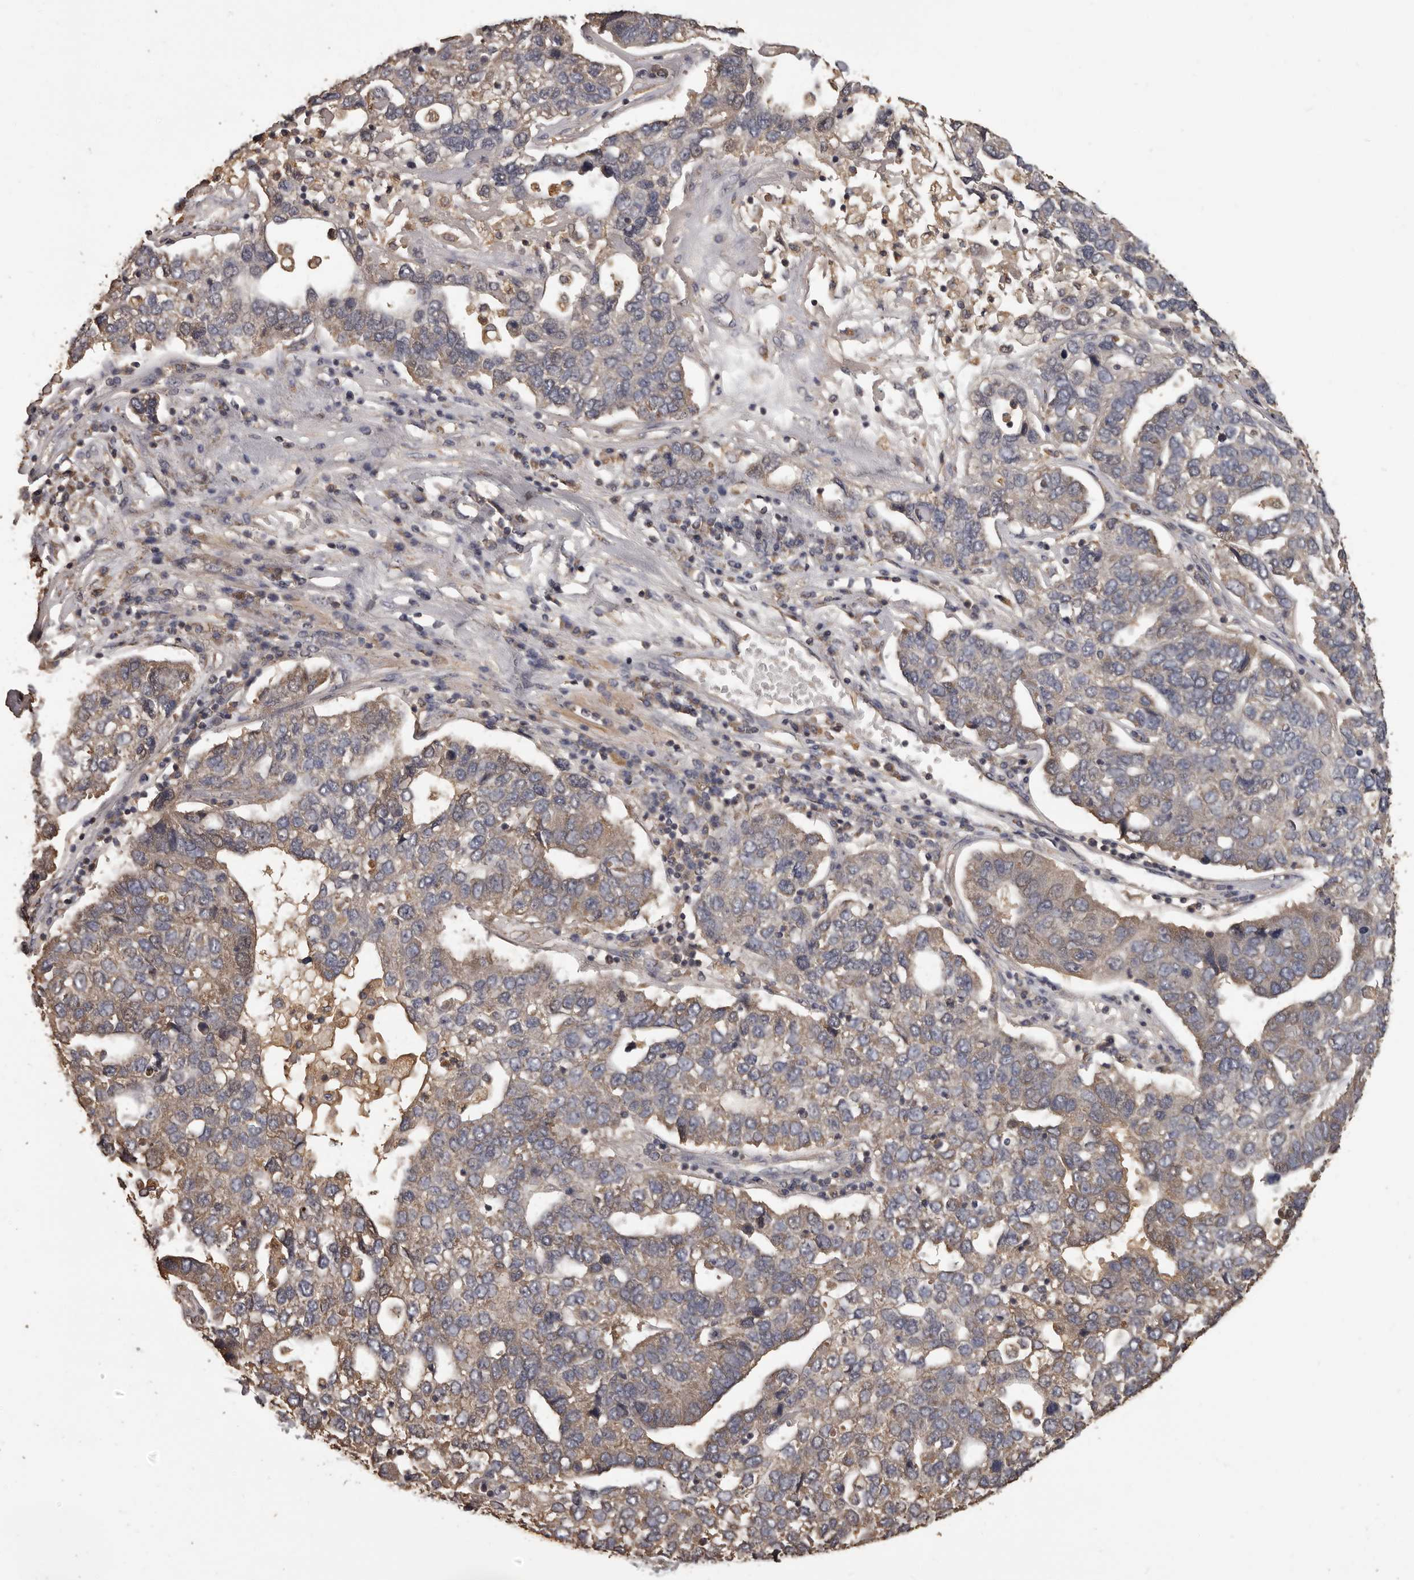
{"staining": {"intensity": "moderate", "quantity": "<25%", "location": "cytoplasmic/membranous"}, "tissue": "pancreatic cancer", "cell_type": "Tumor cells", "image_type": "cancer", "snomed": [{"axis": "morphology", "description": "Adenocarcinoma, NOS"}, {"axis": "topography", "description": "Pancreas"}], "caption": "This is an image of immunohistochemistry (IHC) staining of pancreatic cancer, which shows moderate positivity in the cytoplasmic/membranous of tumor cells.", "gene": "MGAT5", "patient": {"sex": "female", "age": 61}}